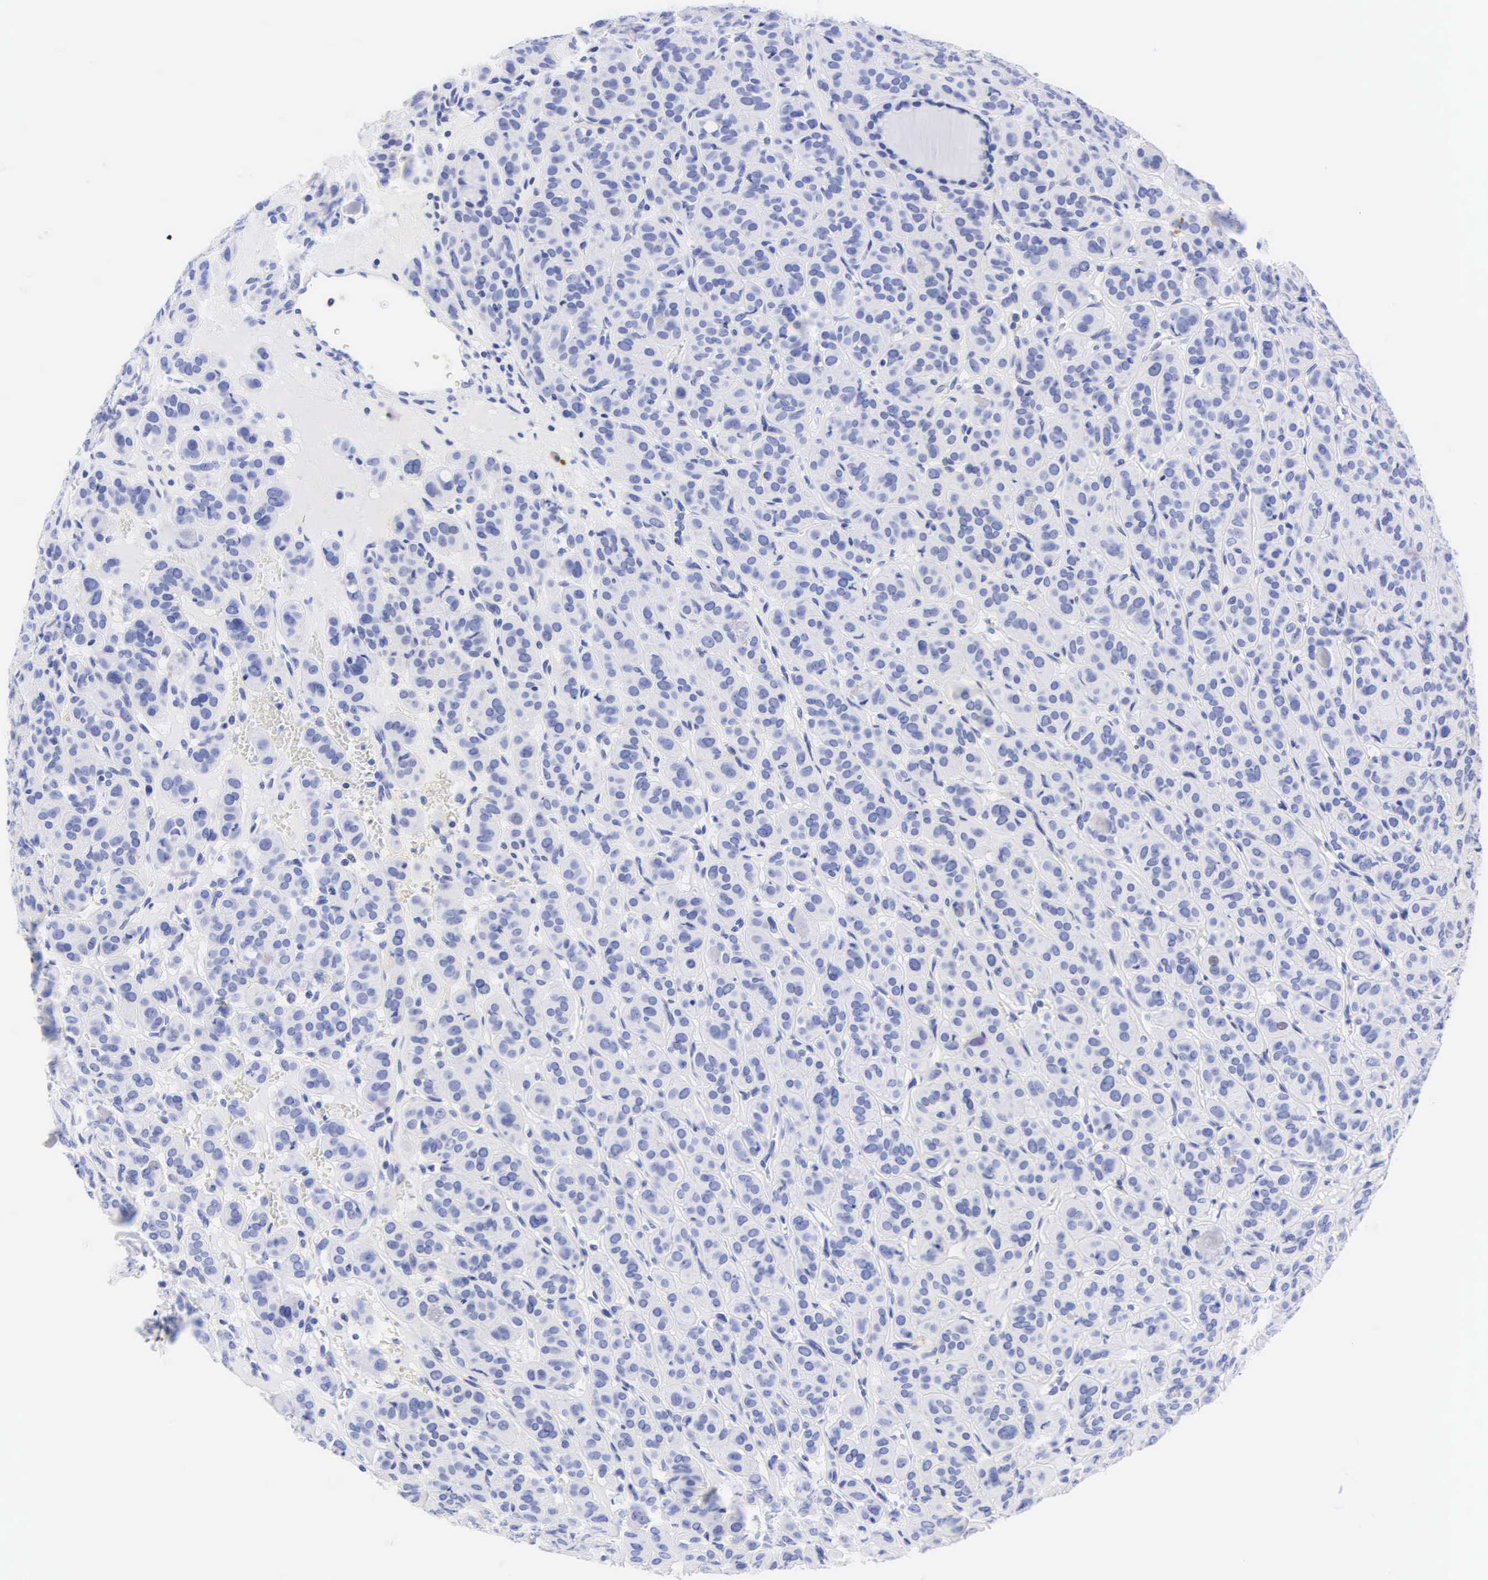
{"staining": {"intensity": "negative", "quantity": "none", "location": "none"}, "tissue": "thyroid cancer", "cell_type": "Tumor cells", "image_type": "cancer", "snomed": [{"axis": "morphology", "description": "Follicular adenoma carcinoma, NOS"}, {"axis": "topography", "description": "Thyroid gland"}], "caption": "The image reveals no staining of tumor cells in thyroid follicular adenoma carcinoma. Nuclei are stained in blue.", "gene": "DES", "patient": {"sex": "female", "age": 71}}